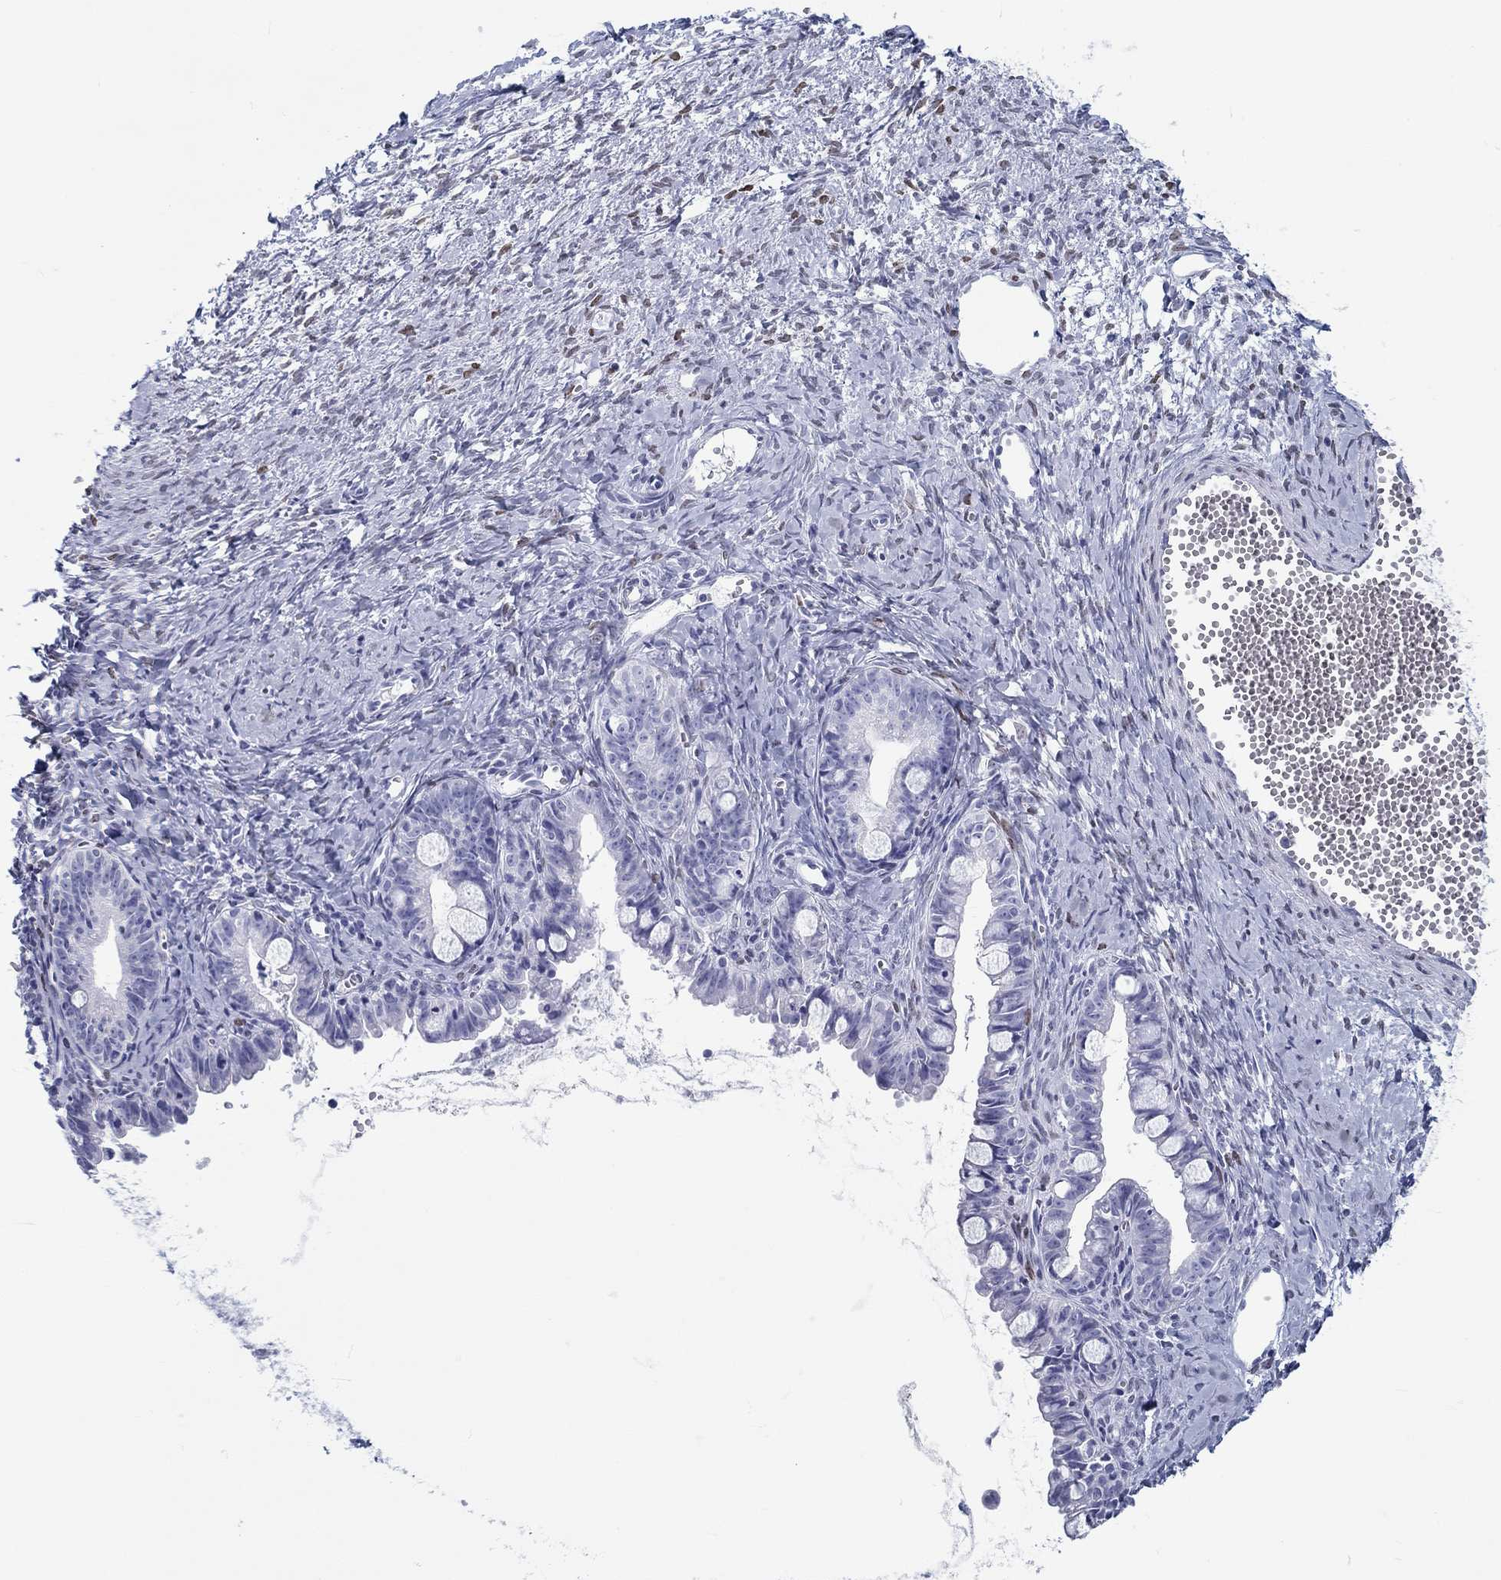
{"staining": {"intensity": "negative", "quantity": "none", "location": "none"}, "tissue": "ovarian cancer", "cell_type": "Tumor cells", "image_type": "cancer", "snomed": [{"axis": "morphology", "description": "Cystadenocarcinoma, mucinous, NOS"}, {"axis": "topography", "description": "Ovary"}], "caption": "IHC of human ovarian mucinous cystadenocarcinoma demonstrates no positivity in tumor cells.", "gene": "H1-1", "patient": {"sex": "female", "age": 63}}